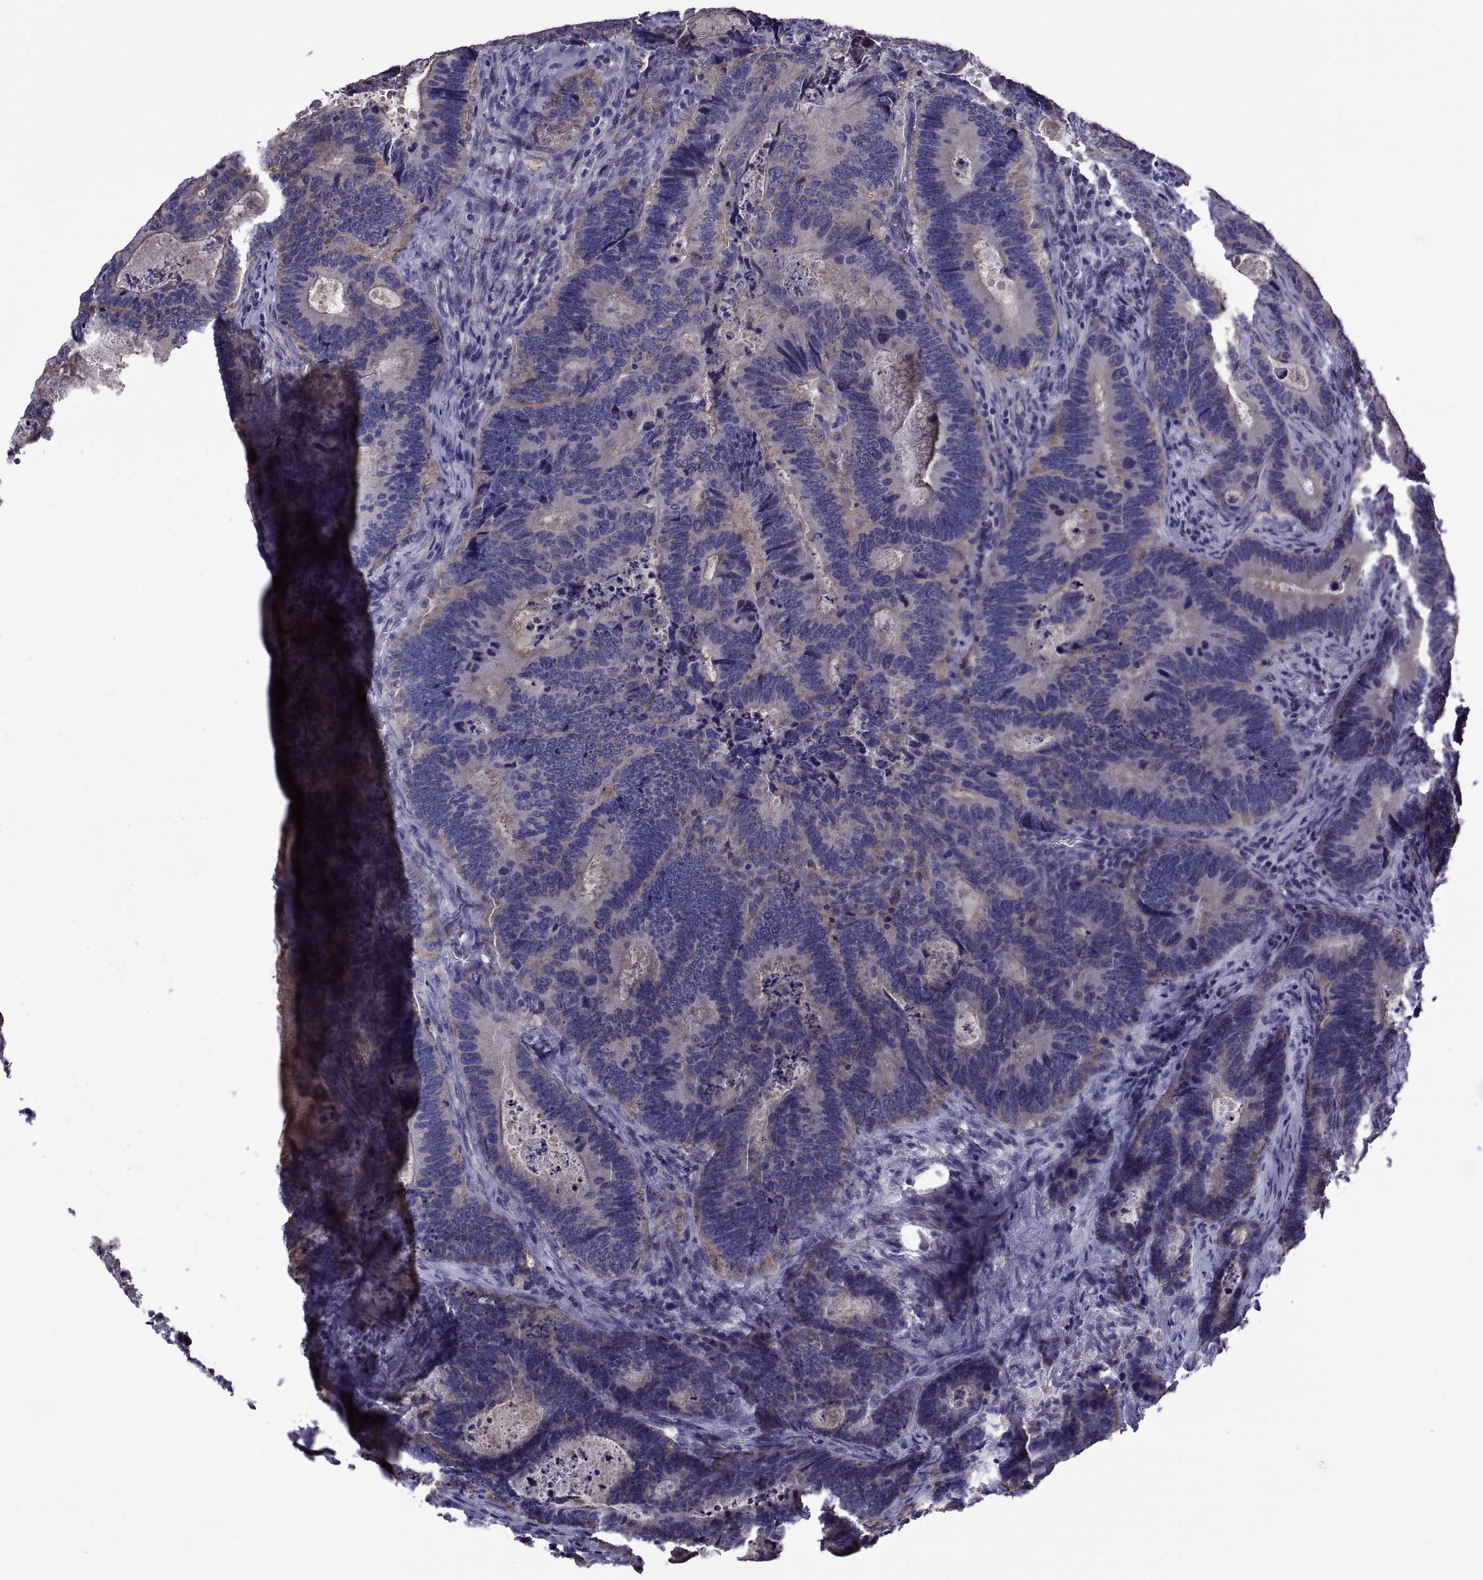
{"staining": {"intensity": "negative", "quantity": "none", "location": "none"}, "tissue": "colorectal cancer", "cell_type": "Tumor cells", "image_type": "cancer", "snomed": [{"axis": "morphology", "description": "Adenocarcinoma, NOS"}, {"axis": "topography", "description": "Colon"}], "caption": "Human adenocarcinoma (colorectal) stained for a protein using IHC demonstrates no expression in tumor cells.", "gene": "TMC3", "patient": {"sex": "female", "age": 82}}